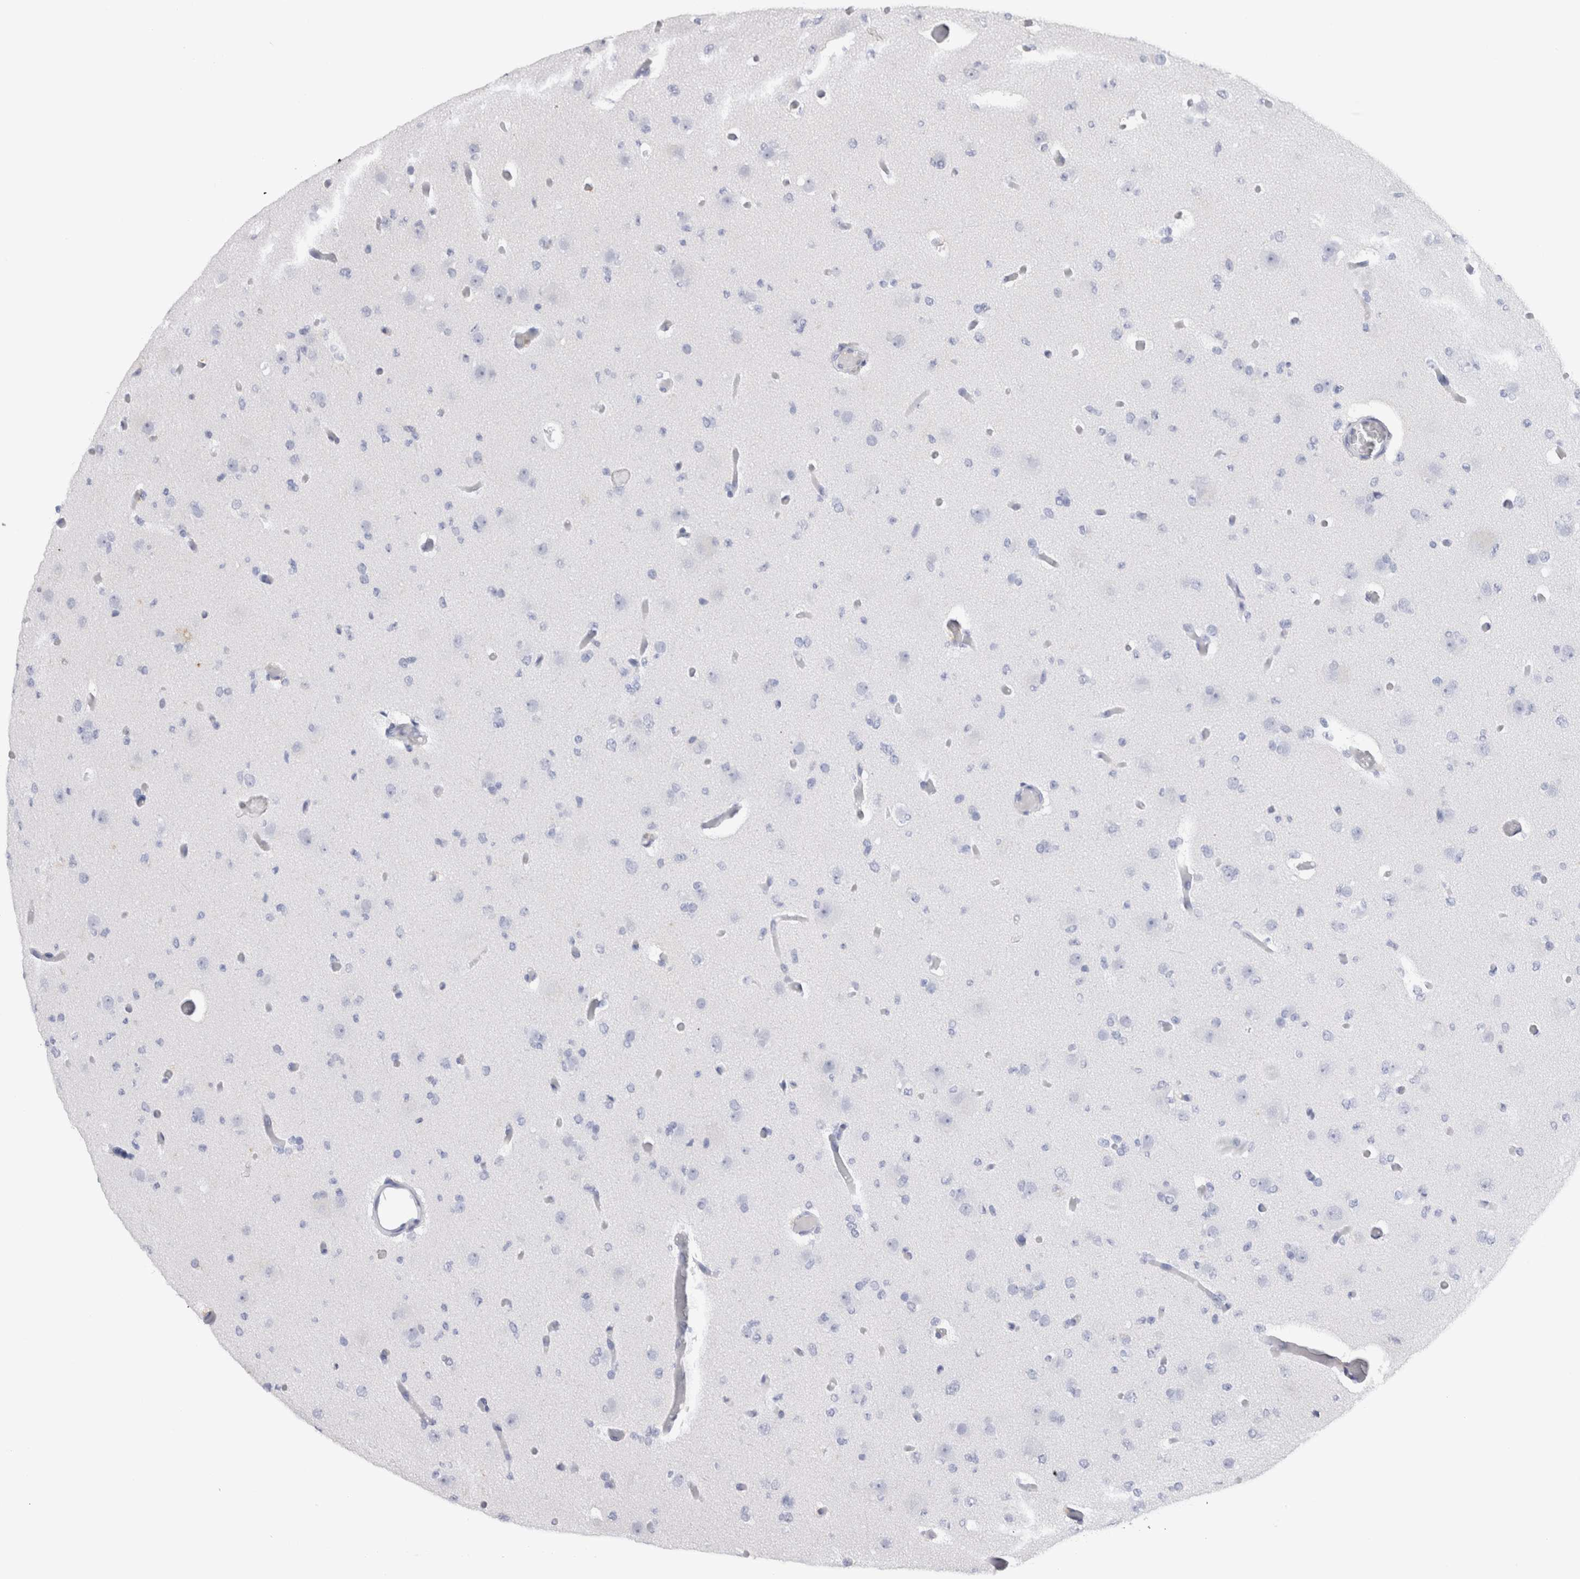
{"staining": {"intensity": "negative", "quantity": "none", "location": "none"}, "tissue": "glioma", "cell_type": "Tumor cells", "image_type": "cancer", "snomed": [{"axis": "morphology", "description": "Glioma, malignant, Low grade"}, {"axis": "topography", "description": "Brain"}], "caption": "This is a micrograph of immunohistochemistry (IHC) staining of low-grade glioma (malignant), which shows no staining in tumor cells.", "gene": "VSIG4", "patient": {"sex": "female", "age": 22}}